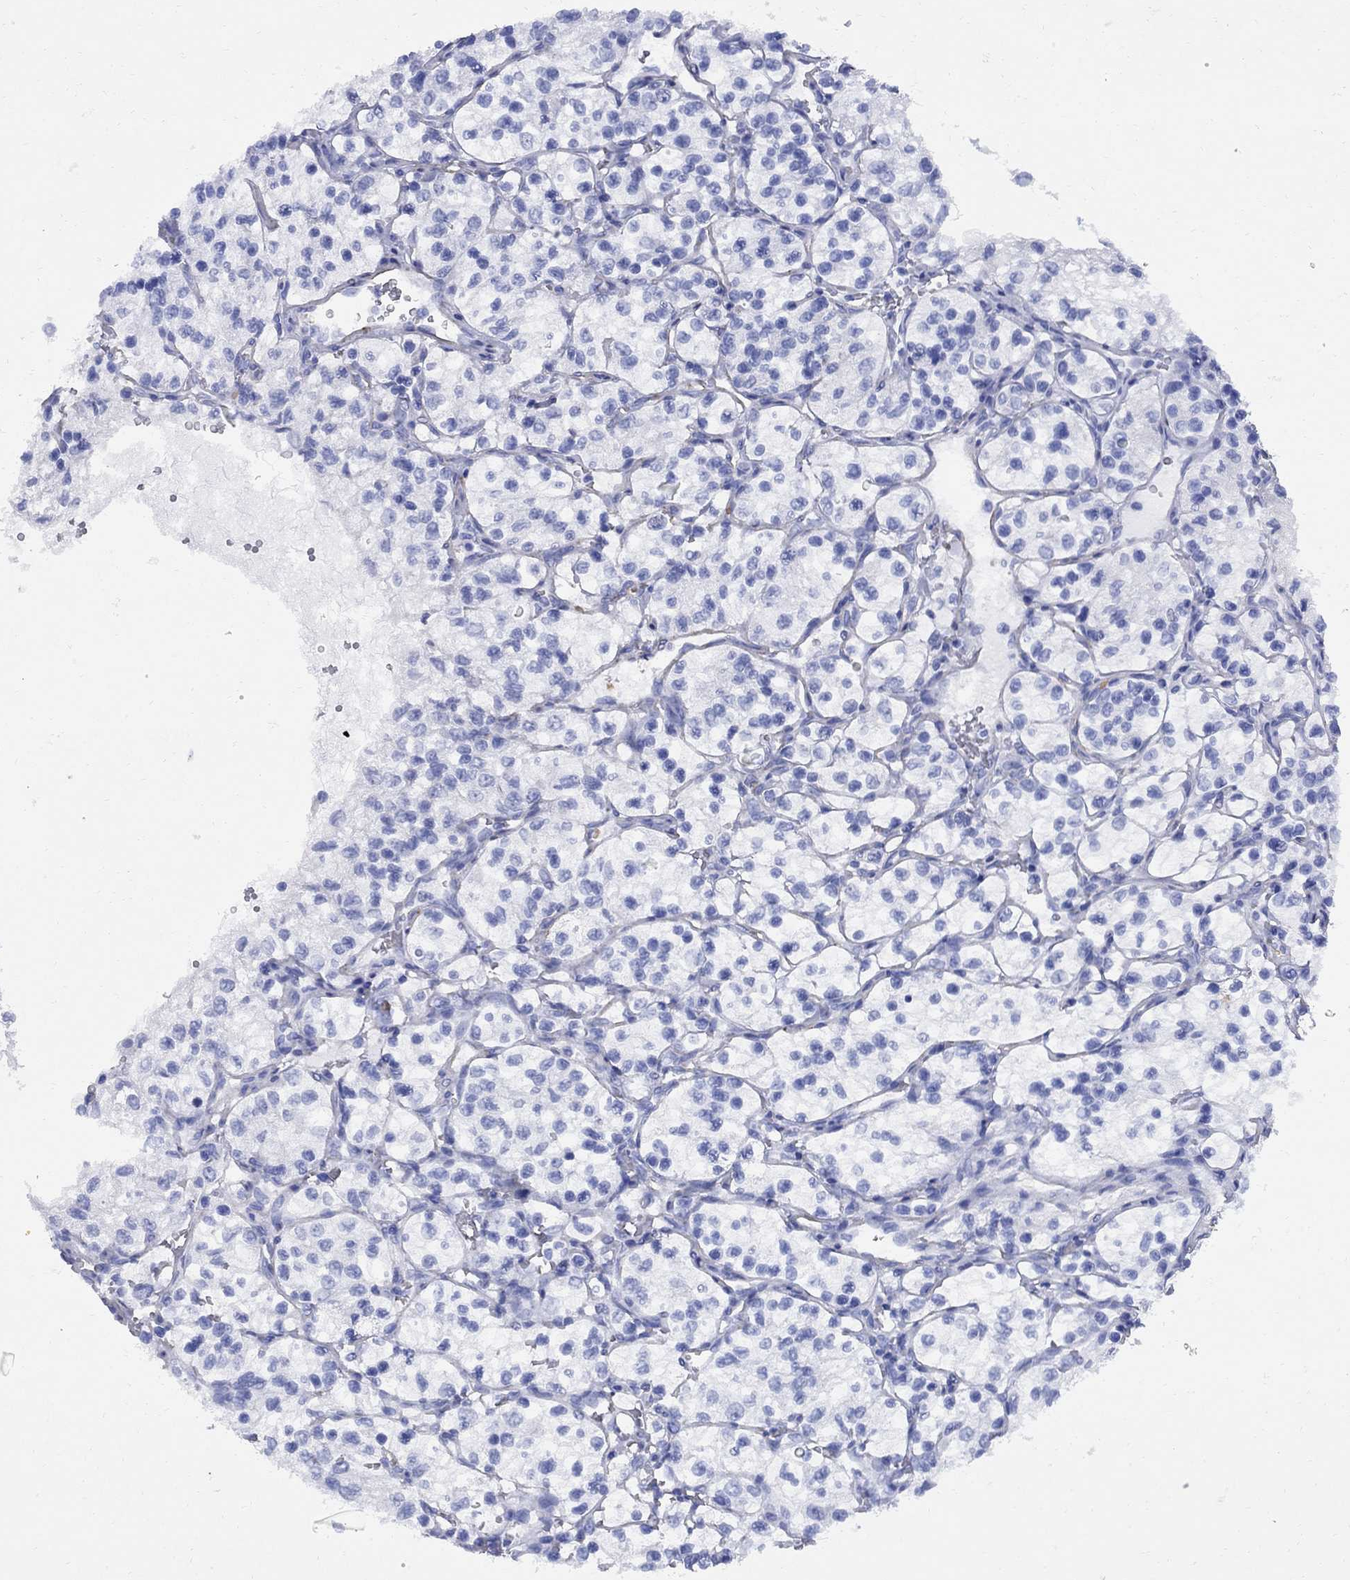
{"staining": {"intensity": "negative", "quantity": "none", "location": "none"}, "tissue": "renal cancer", "cell_type": "Tumor cells", "image_type": "cancer", "snomed": [{"axis": "morphology", "description": "Adenocarcinoma, NOS"}, {"axis": "topography", "description": "Kidney"}], "caption": "This is an immunohistochemistry (IHC) image of human renal adenocarcinoma. There is no staining in tumor cells.", "gene": "VTN", "patient": {"sex": "female", "age": 69}}